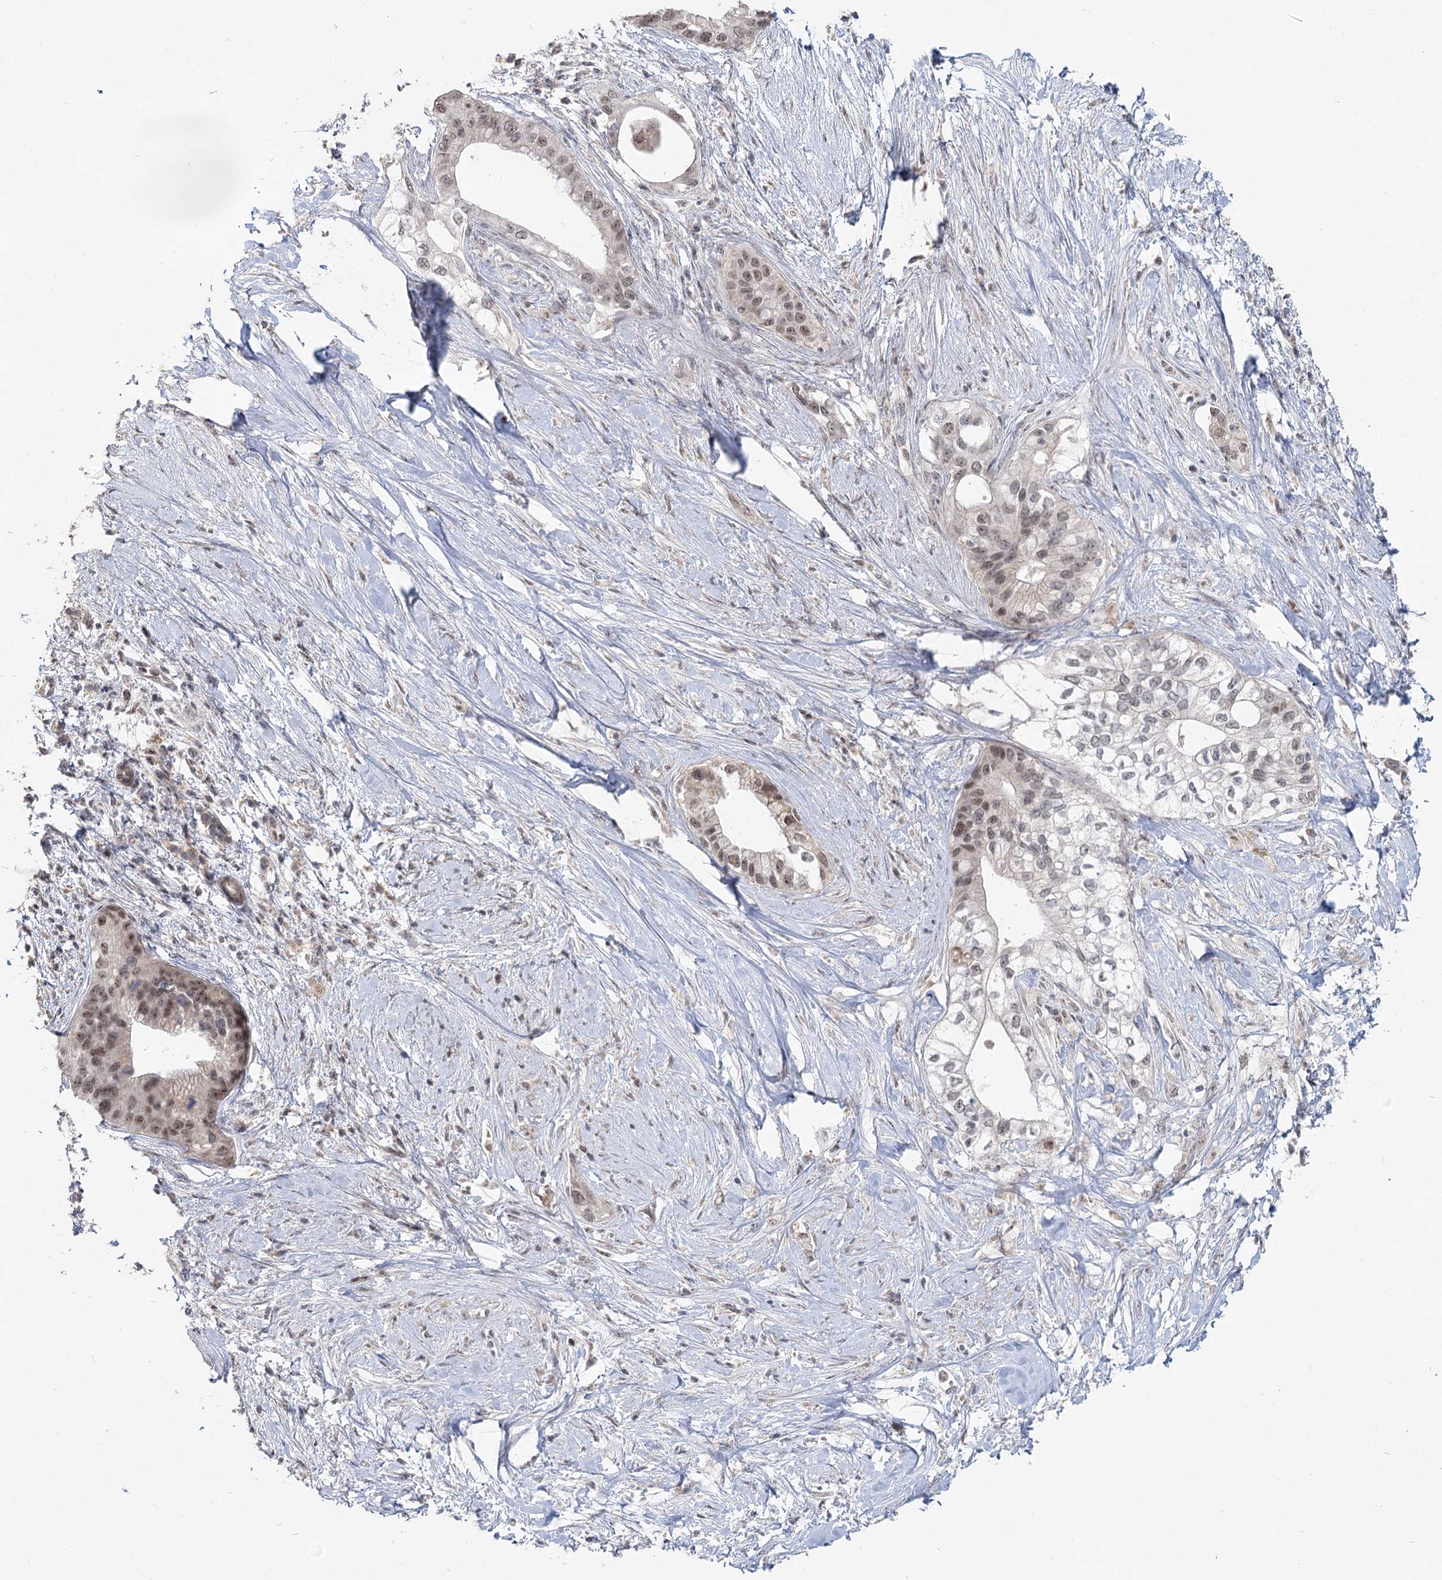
{"staining": {"intensity": "weak", "quantity": "25%-75%", "location": "nuclear"}, "tissue": "pancreatic cancer", "cell_type": "Tumor cells", "image_type": "cancer", "snomed": [{"axis": "morphology", "description": "Normal tissue, NOS"}, {"axis": "morphology", "description": "Adenocarcinoma, NOS"}, {"axis": "topography", "description": "Pancreas"}, {"axis": "topography", "description": "Peripheral nerve tissue"}], "caption": "Protein staining of adenocarcinoma (pancreatic) tissue displays weak nuclear staining in about 25%-75% of tumor cells.", "gene": "RUFY4", "patient": {"sex": "male", "age": 59}}